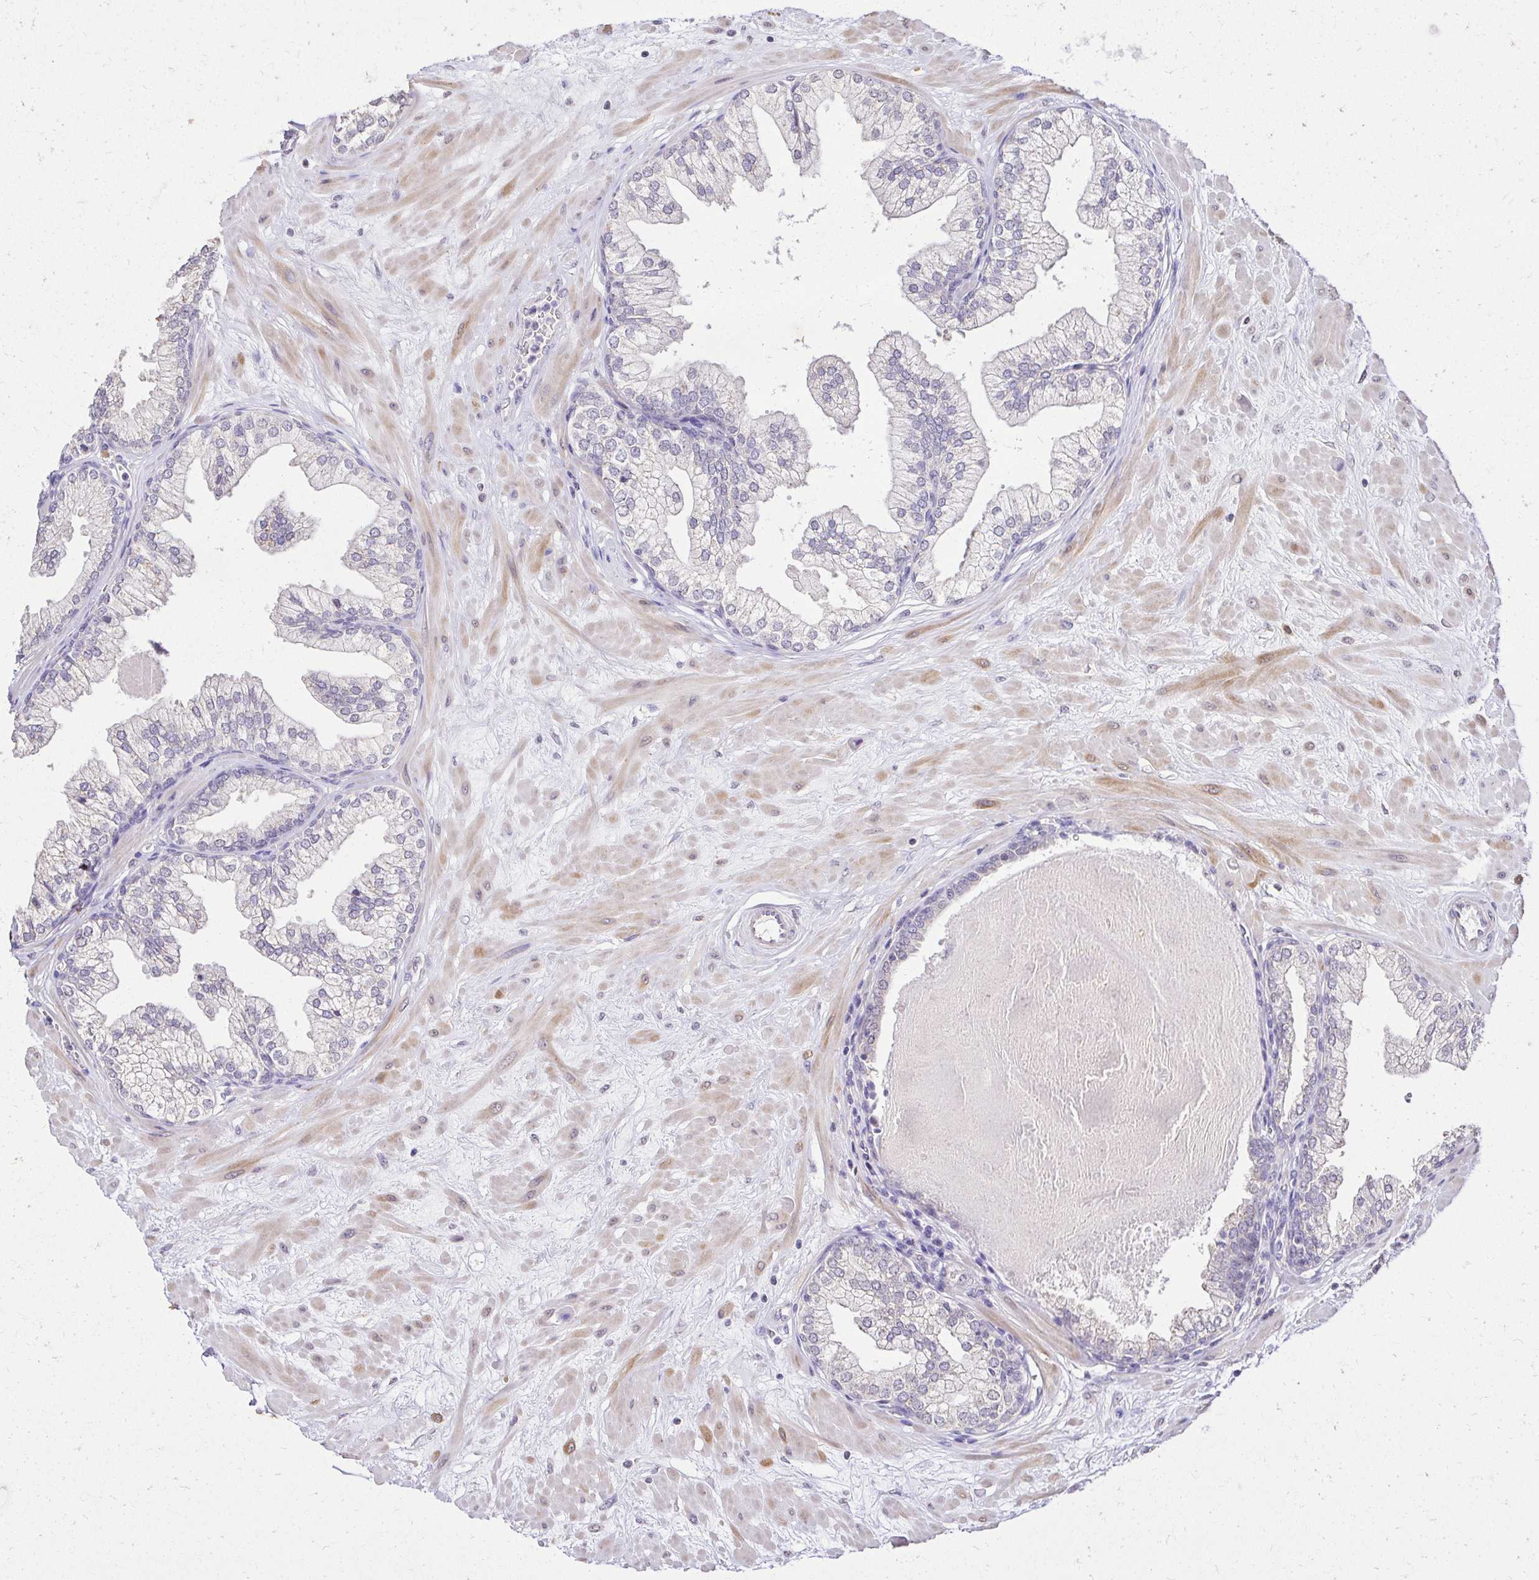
{"staining": {"intensity": "weak", "quantity": "<25%", "location": "cytoplasmic/membranous"}, "tissue": "prostate", "cell_type": "Glandular cells", "image_type": "normal", "snomed": [{"axis": "morphology", "description": "Normal tissue, NOS"}, {"axis": "topography", "description": "Prostate"}, {"axis": "topography", "description": "Peripheral nerve tissue"}], "caption": "Immunohistochemistry (IHC) of normal prostate reveals no staining in glandular cells.", "gene": "KIAA1210", "patient": {"sex": "male", "age": 61}}